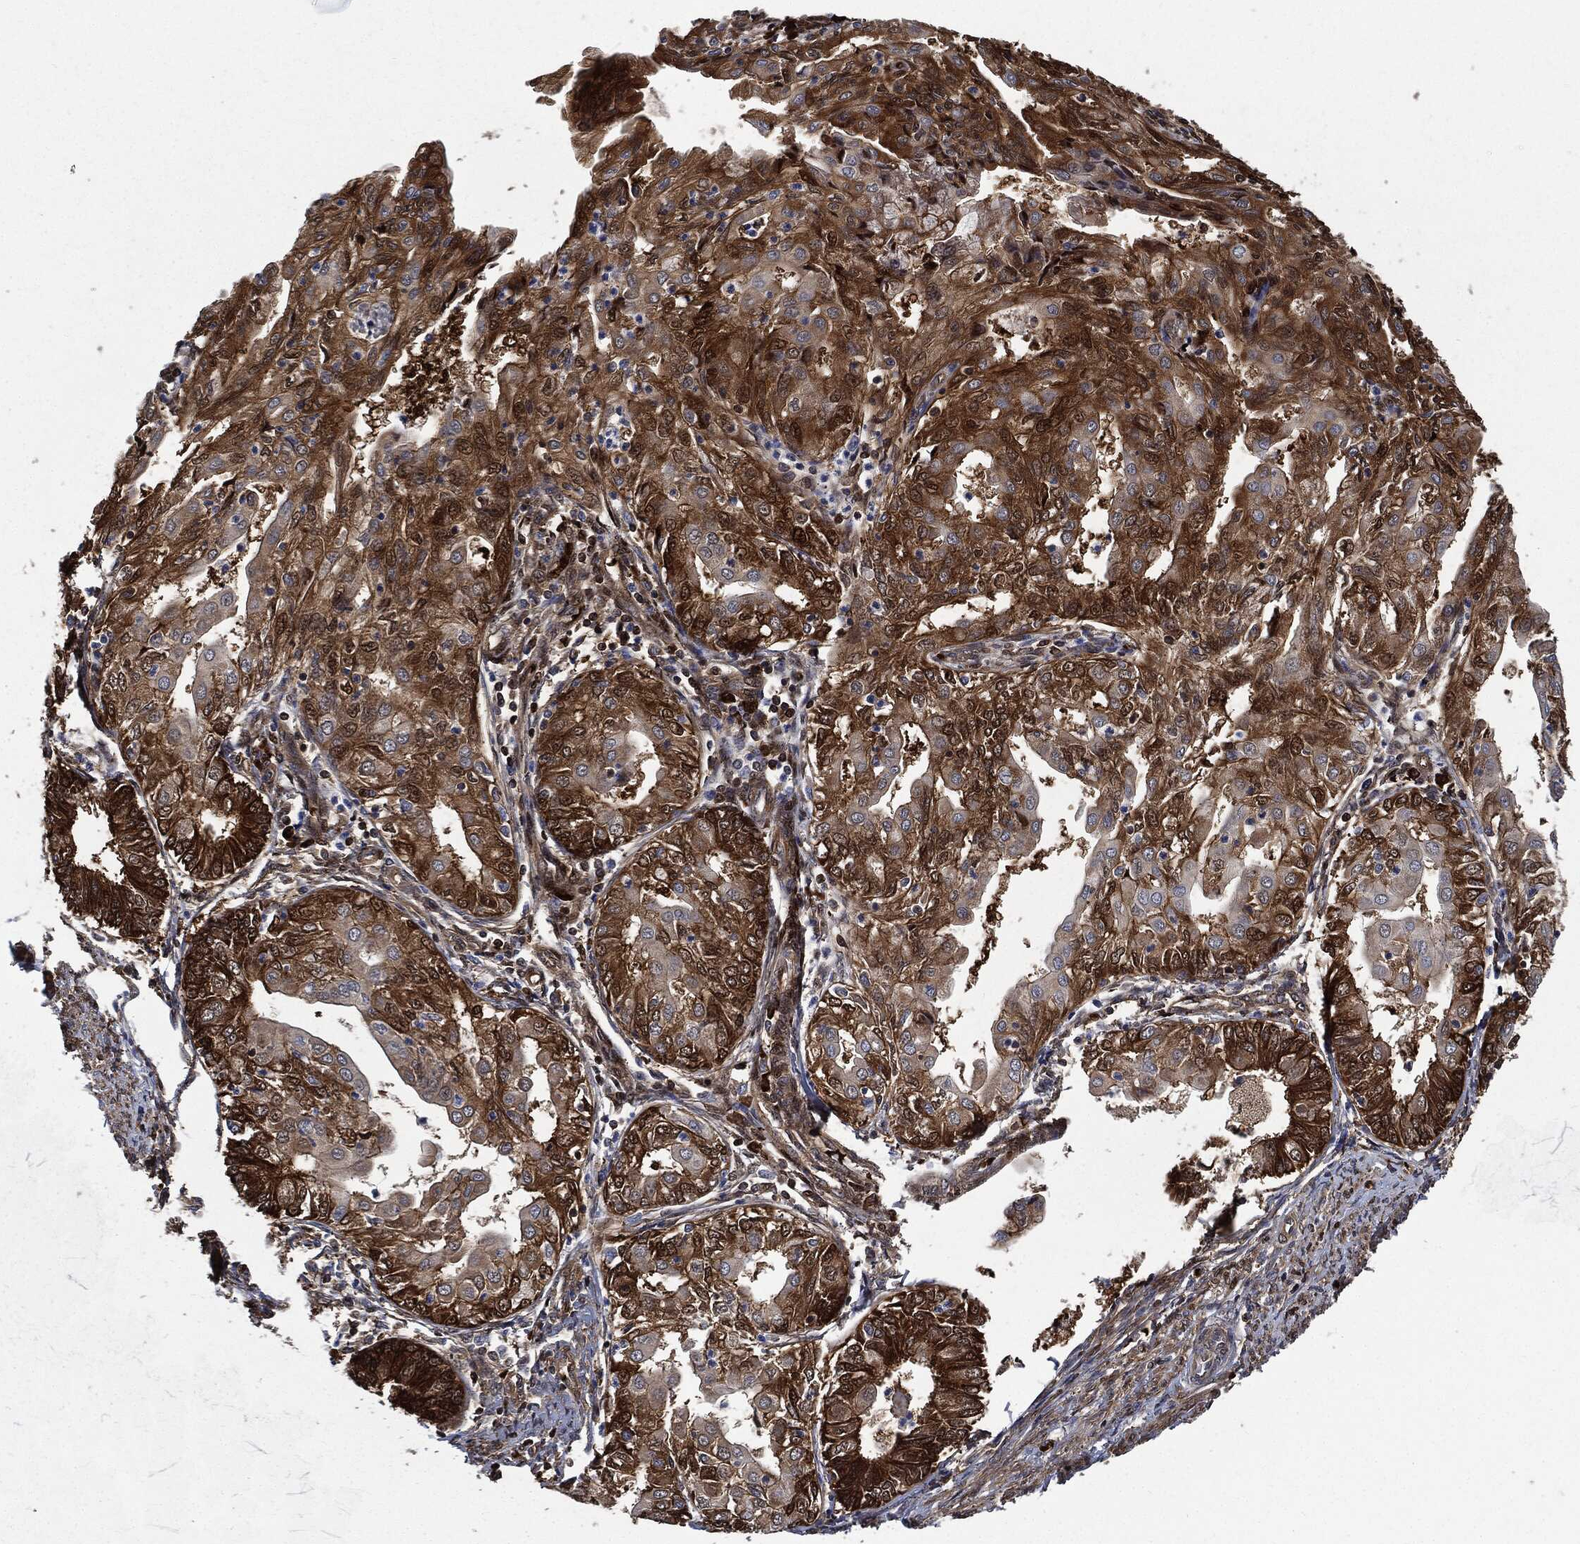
{"staining": {"intensity": "strong", "quantity": ">75%", "location": "cytoplasmic/membranous"}, "tissue": "endometrial cancer", "cell_type": "Tumor cells", "image_type": "cancer", "snomed": [{"axis": "morphology", "description": "Adenocarcinoma, NOS"}, {"axis": "topography", "description": "Endometrium"}], "caption": "This is an image of IHC staining of endometrial cancer (adenocarcinoma), which shows strong expression in the cytoplasmic/membranous of tumor cells.", "gene": "PRDX2", "patient": {"sex": "female", "age": 68}}